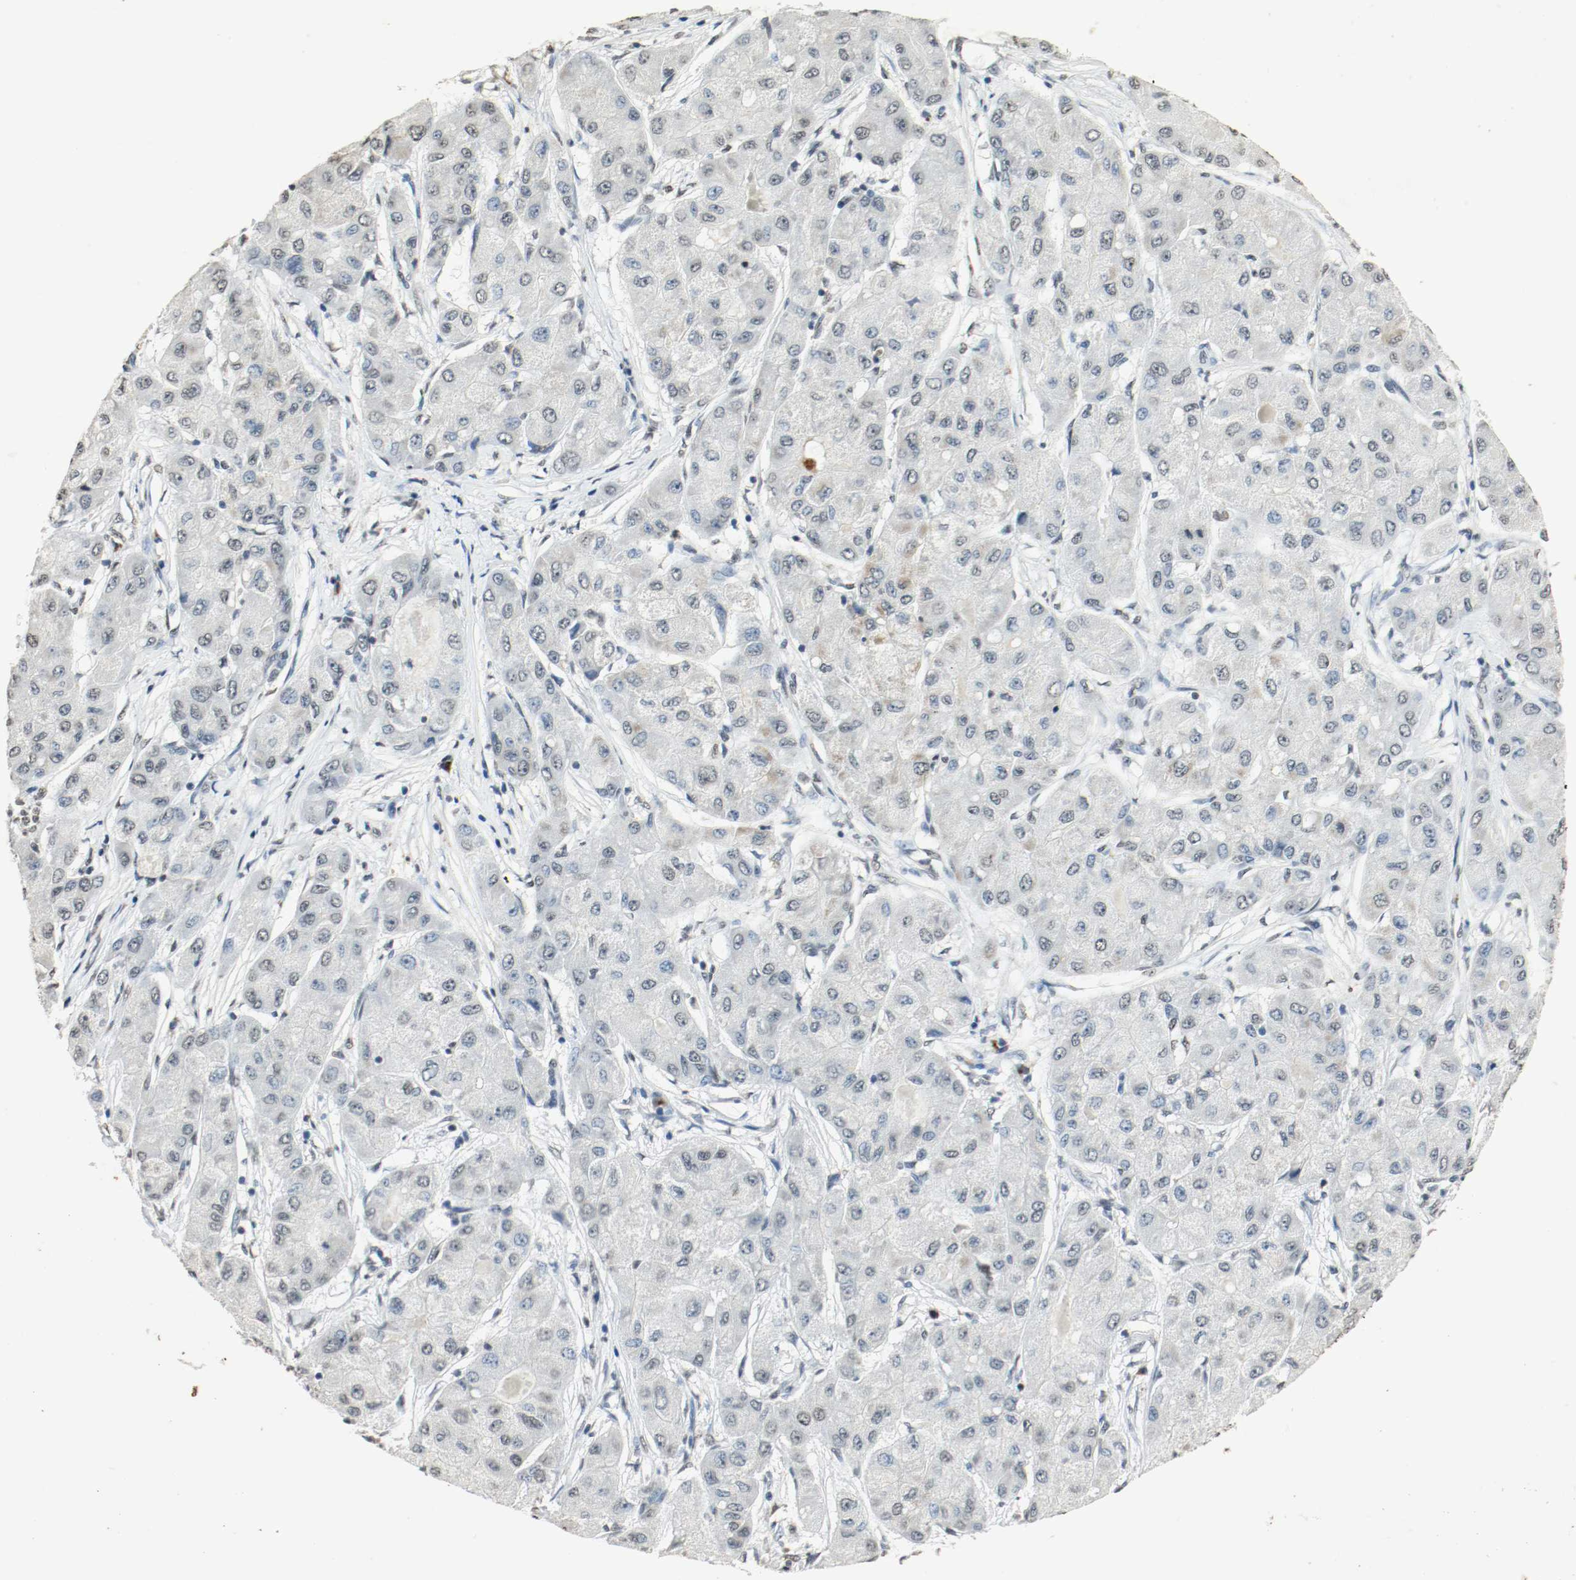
{"staining": {"intensity": "weak", "quantity": ">75%", "location": "nuclear"}, "tissue": "liver cancer", "cell_type": "Tumor cells", "image_type": "cancer", "snomed": [{"axis": "morphology", "description": "Carcinoma, Hepatocellular, NOS"}, {"axis": "topography", "description": "Liver"}], "caption": "Protein staining by immunohistochemistry (IHC) reveals weak nuclear staining in about >75% of tumor cells in hepatocellular carcinoma (liver).", "gene": "DNMT1", "patient": {"sex": "male", "age": 80}}